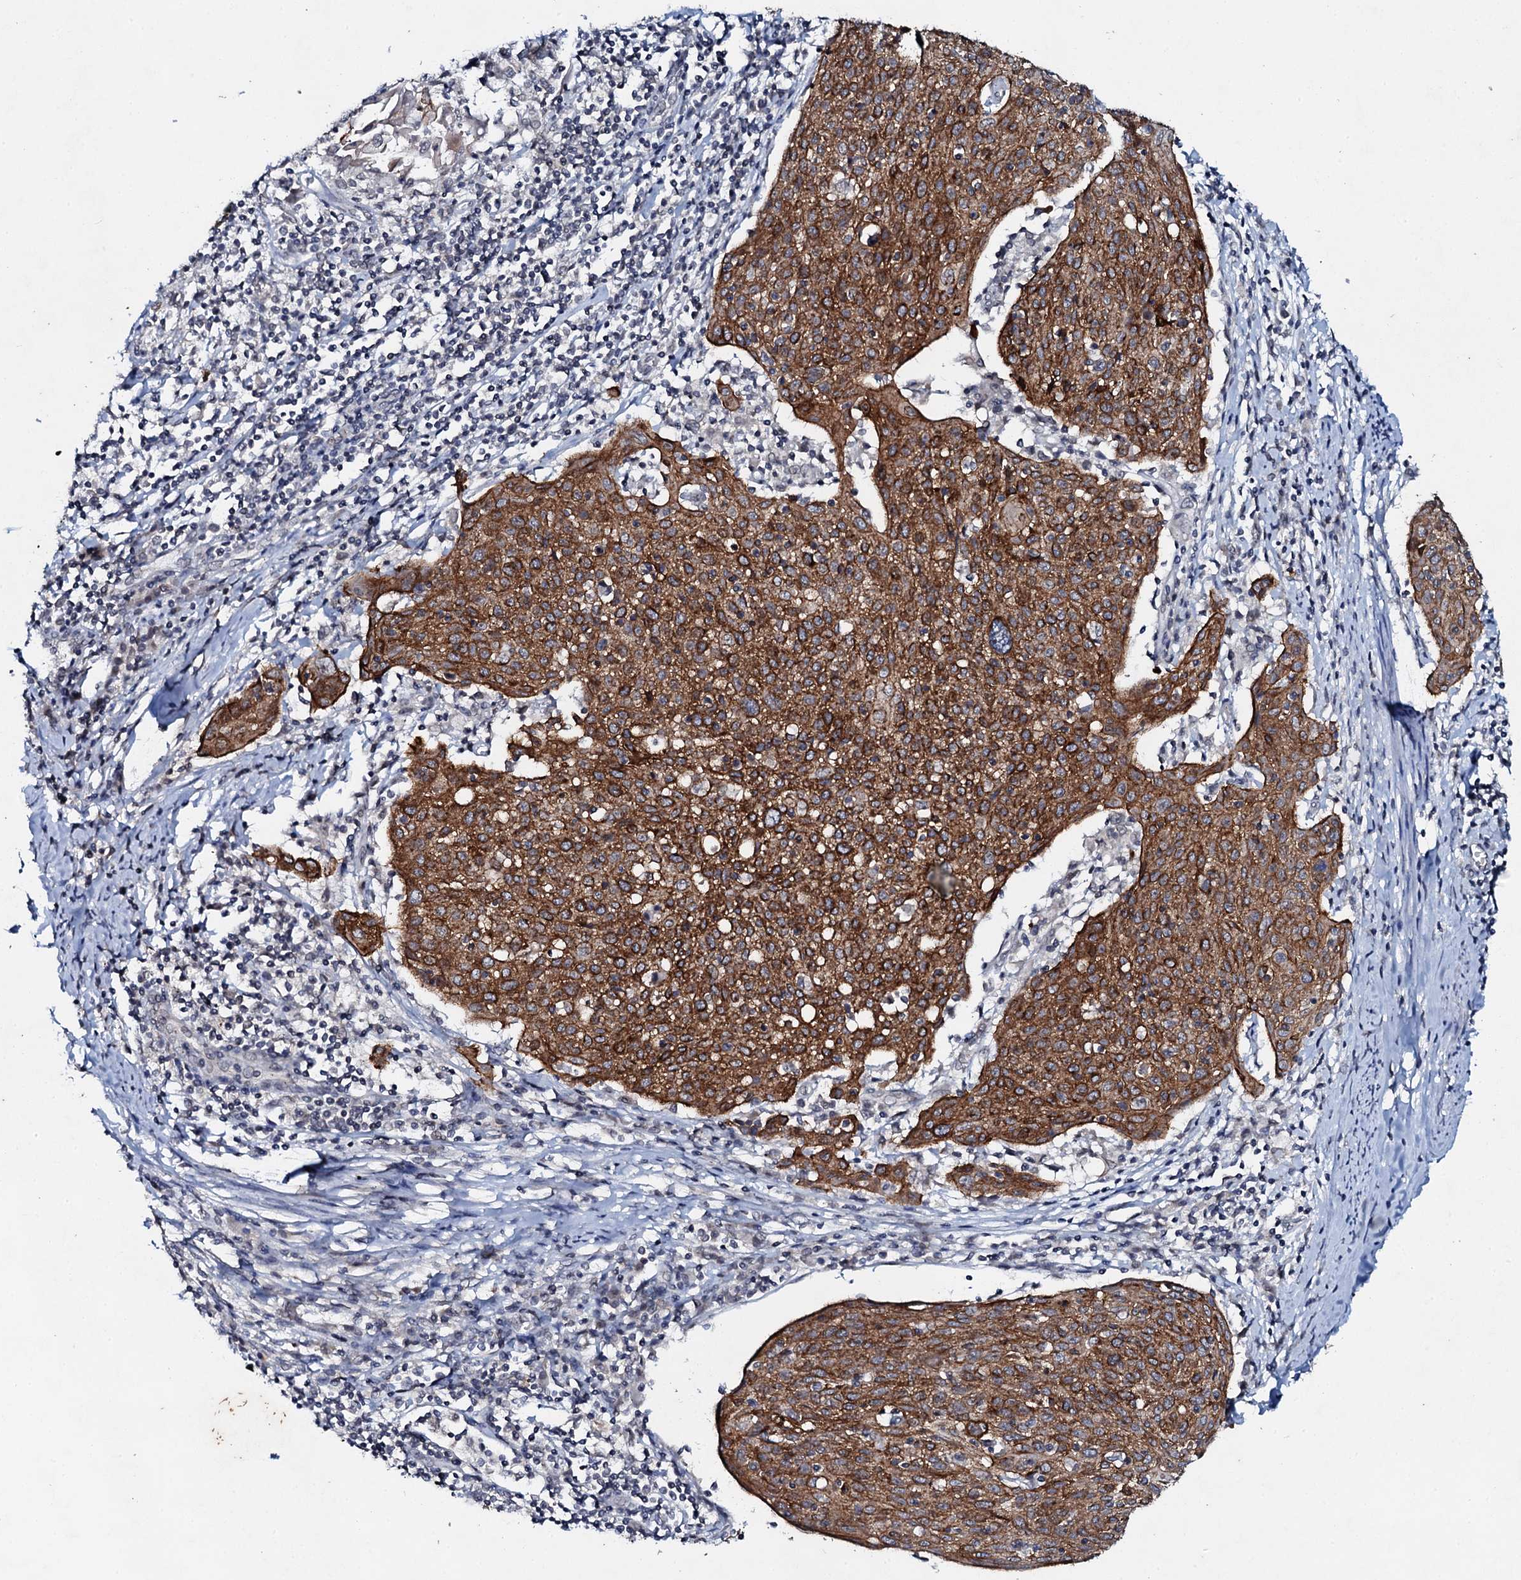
{"staining": {"intensity": "strong", "quantity": ">75%", "location": "cytoplasmic/membranous"}, "tissue": "cervical cancer", "cell_type": "Tumor cells", "image_type": "cancer", "snomed": [{"axis": "morphology", "description": "Squamous cell carcinoma, NOS"}, {"axis": "topography", "description": "Cervix"}], "caption": "Tumor cells reveal high levels of strong cytoplasmic/membranous staining in about >75% of cells in cervical squamous cell carcinoma.", "gene": "SNTA1", "patient": {"sex": "female", "age": 67}}